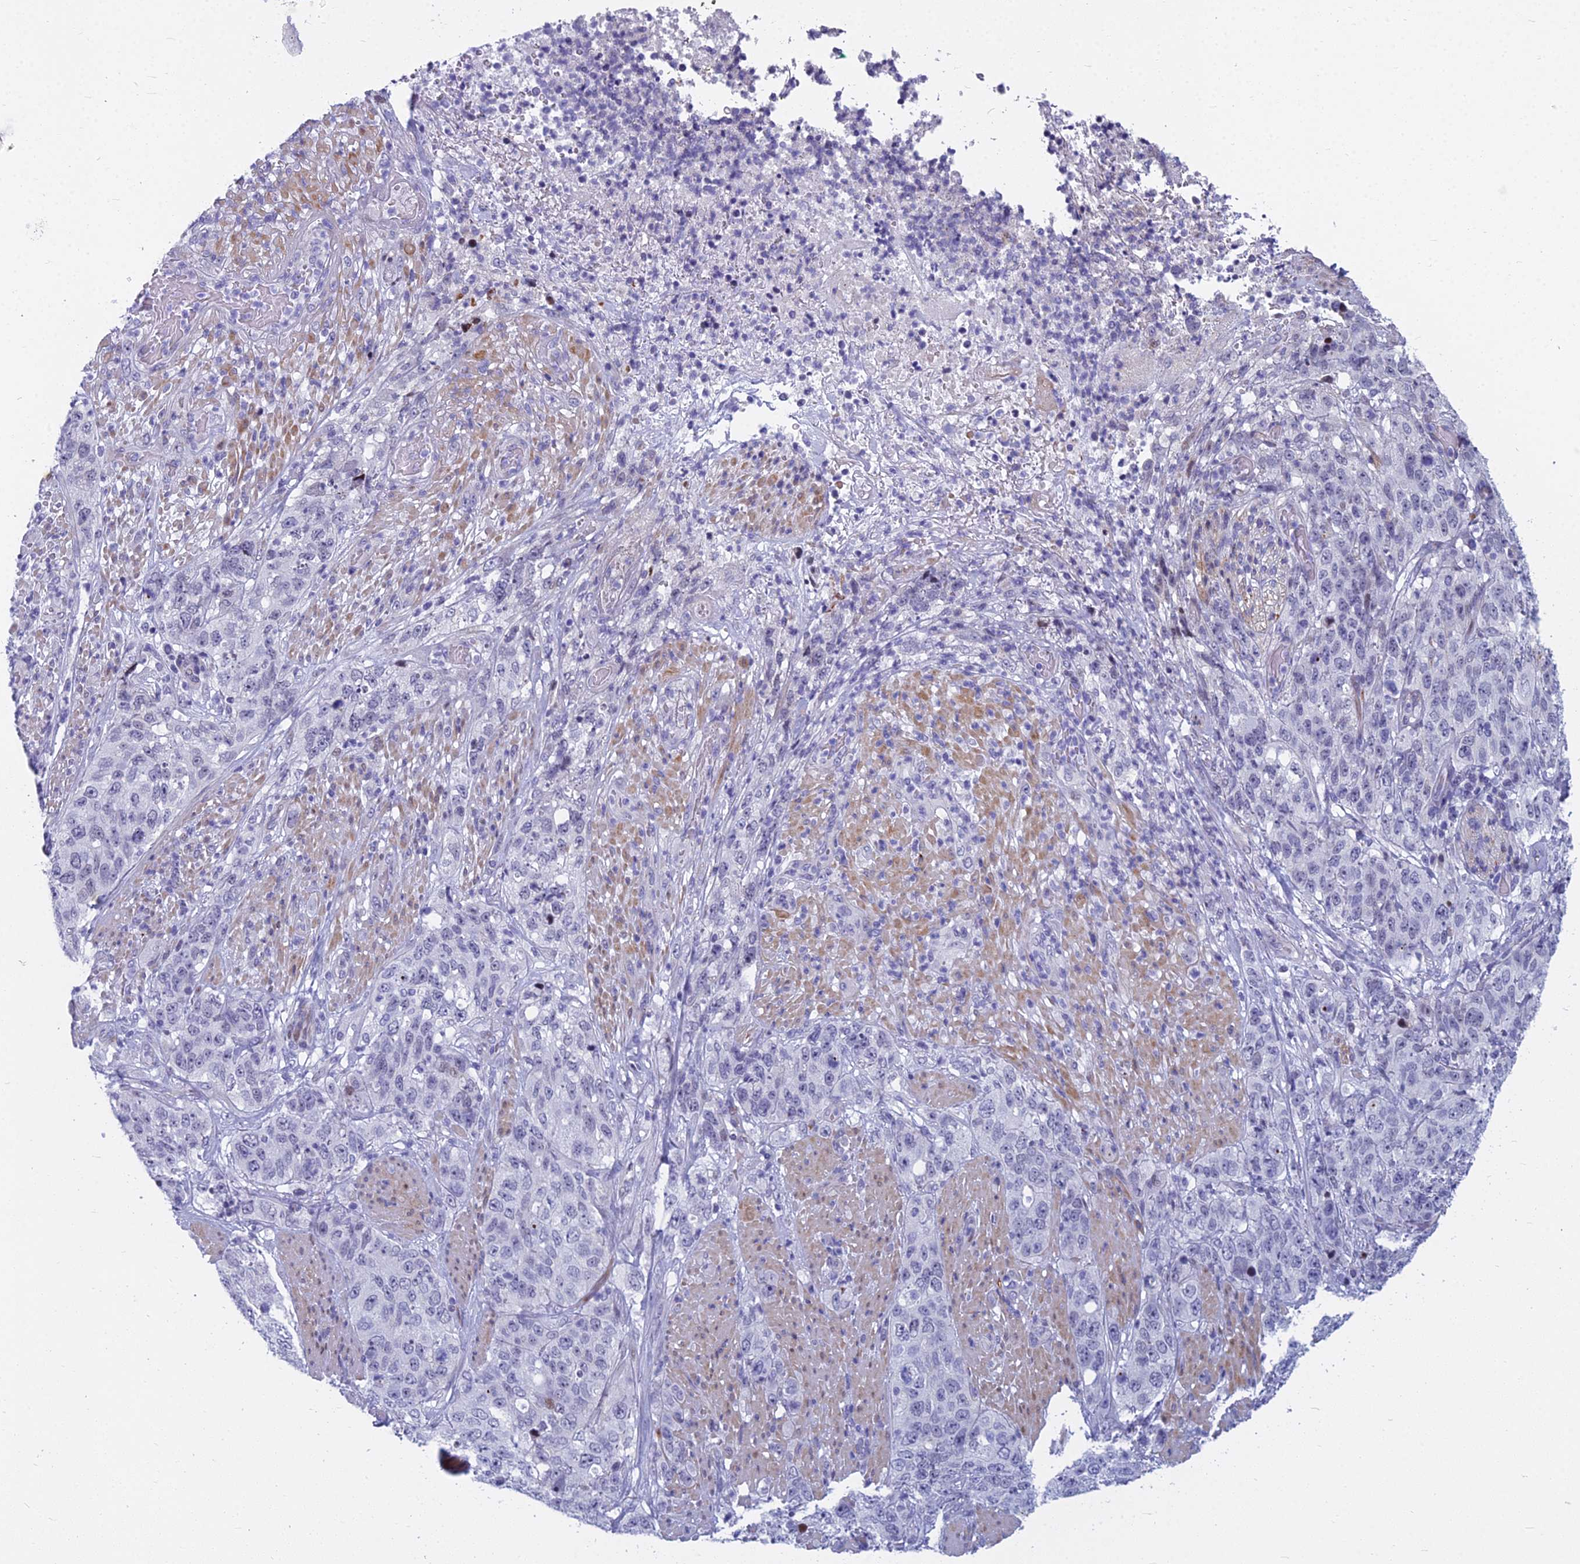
{"staining": {"intensity": "negative", "quantity": "none", "location": "none"}, "tissue": "stomach cancer", "cell_type": "Tumor cells", "image_type": "cancer", "snomed": [{"axis": "morphology", "description": "Adenocarcinoma, NOS"}, {"axis": "topography", "description": "Stomach"}], "caption": "The immunohistochemistry (IHC) micrograph has no significant expression in tumor cells of stomach cancer (adenocarcinoma) tissue.", "gene": "MYBPC2", "patient": {"sex": "male", "age": 48}}